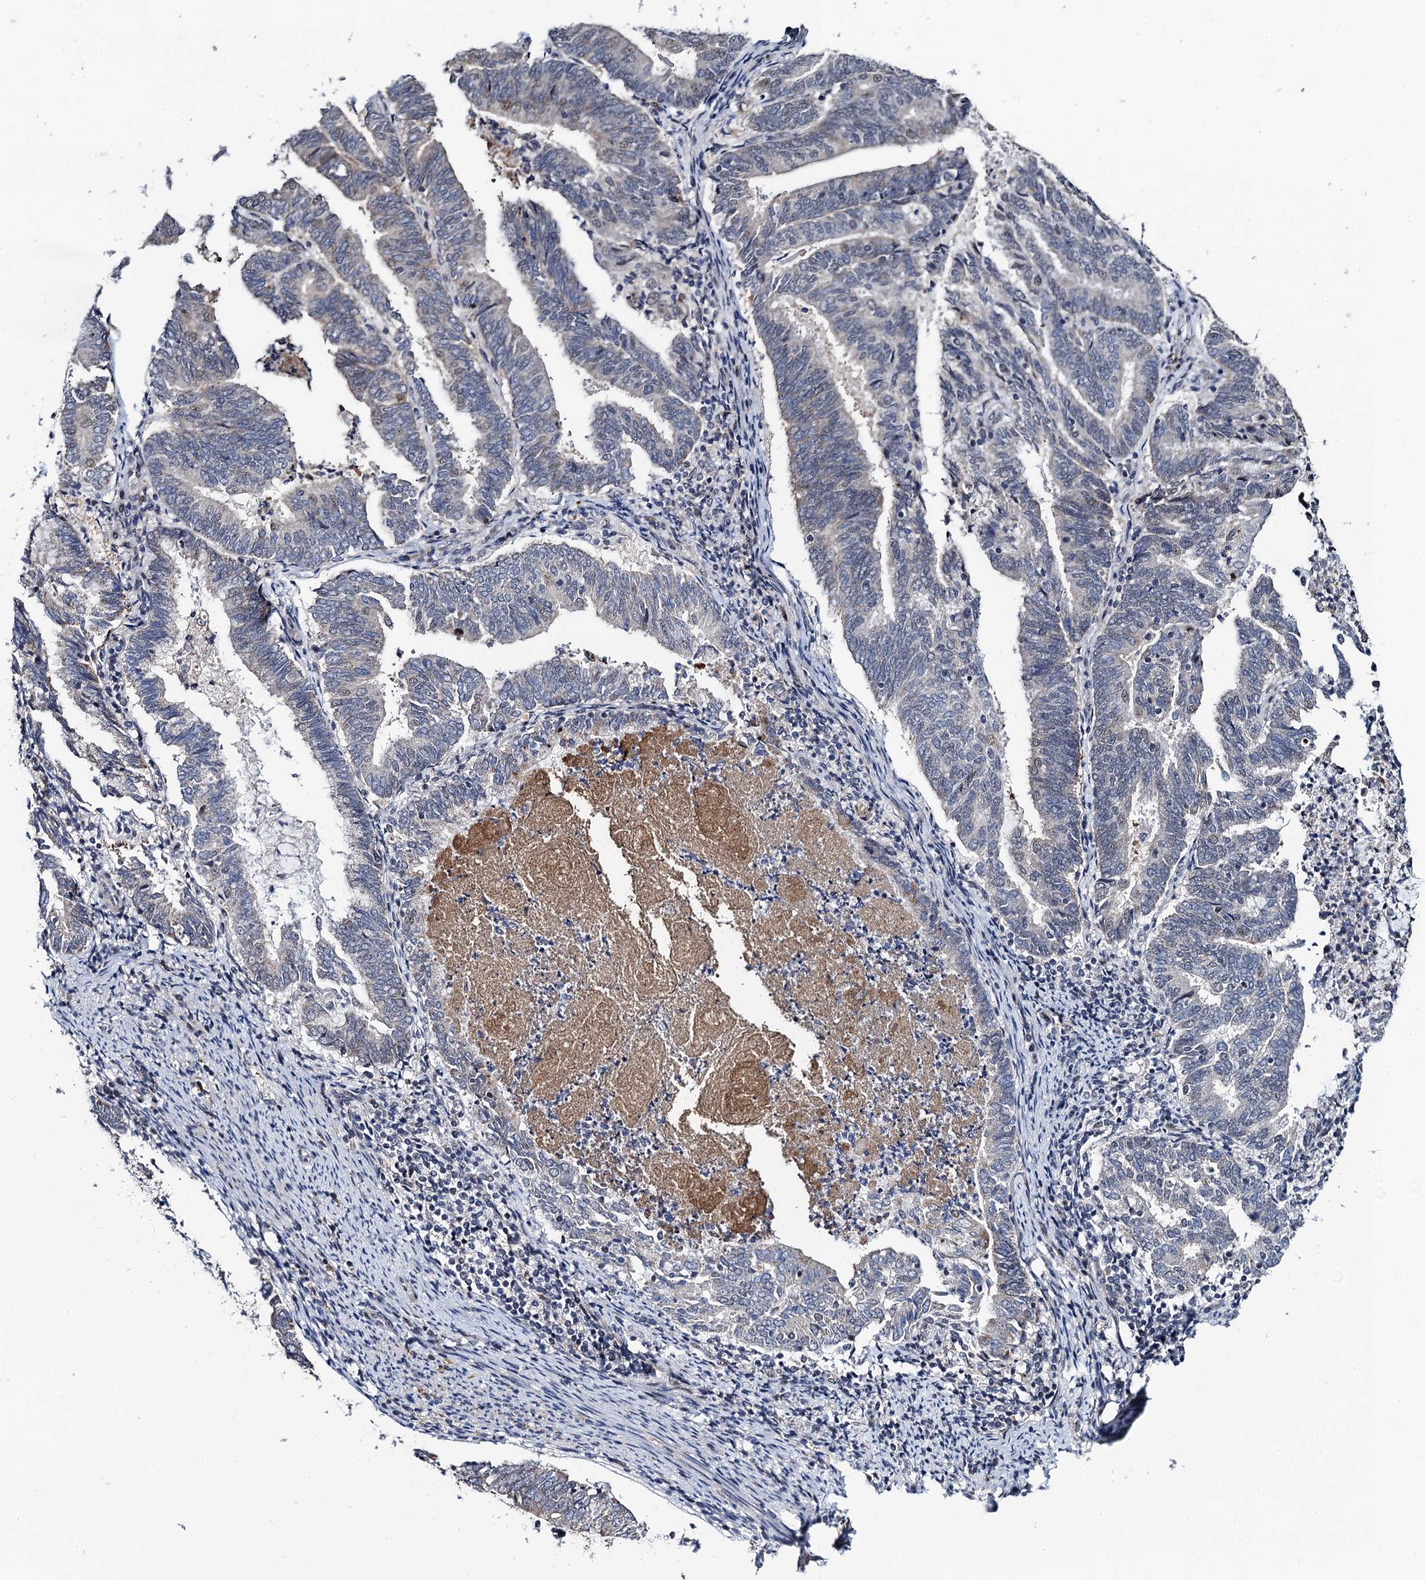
{"staining": {"intensity": "moderate", "quantity": "<25%", "location": "cytoplasmic/membranous"}, "tissue": "endometrial cancer", "cell_type": "Tumor cells", "image_type": "cancer", "snomed": [{"axis": "morphology", "description": "Adenocarcinoma, NOS"}, {"axis": "topography", "description": "Endometrium"}], "caption": "Protein analysis of adenocarcinoma (endometrial) tissue displays moderate cytoplasmic/membranous expression in about <25% of tumor cells. (Stains: DAB in brown, nuclei in blue, Microscopy: brightfield microscopy at high magnification).", "gene": "FAM222A", "patient": {"sex": "female", "age": 80}}